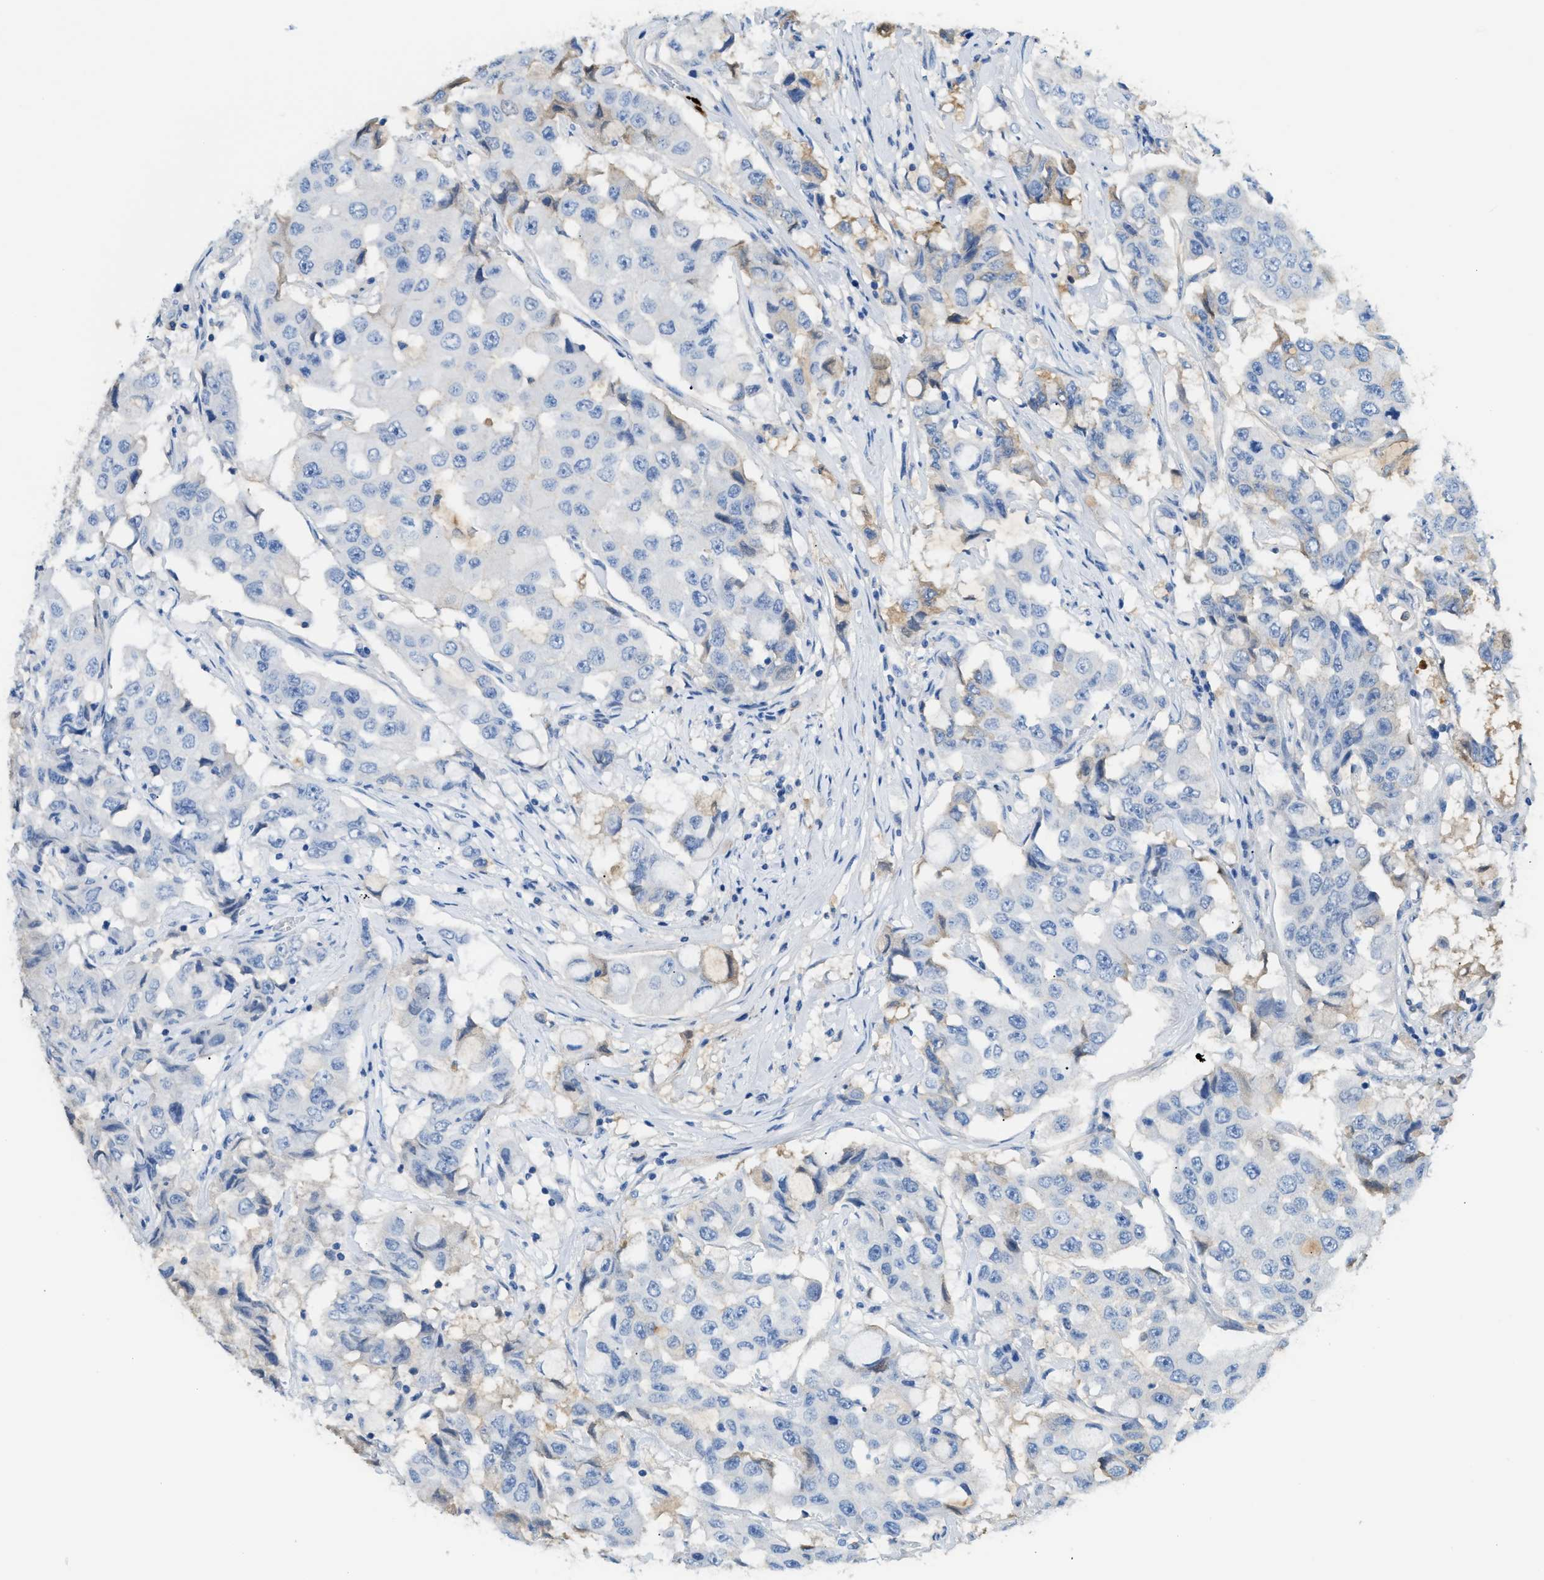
{"staining": {"intensity": "weak", "quantity": "<25%", "location": "cytoplasmic/membranous"}, "tissue": "breast cancer", "cell_type": "Tumor cells", "image_type": "cancer", "snomed": [{"axis": "morphology", "description": "Duct carcinoma"}, {"axis": "topography", "description": "Breast"}], "caption": "Tumor cells are negative for brown protein staining in breast invasive ductal carcinoma.", "gene": "CFI", "patient": {"sex": "female", "age": 27}}